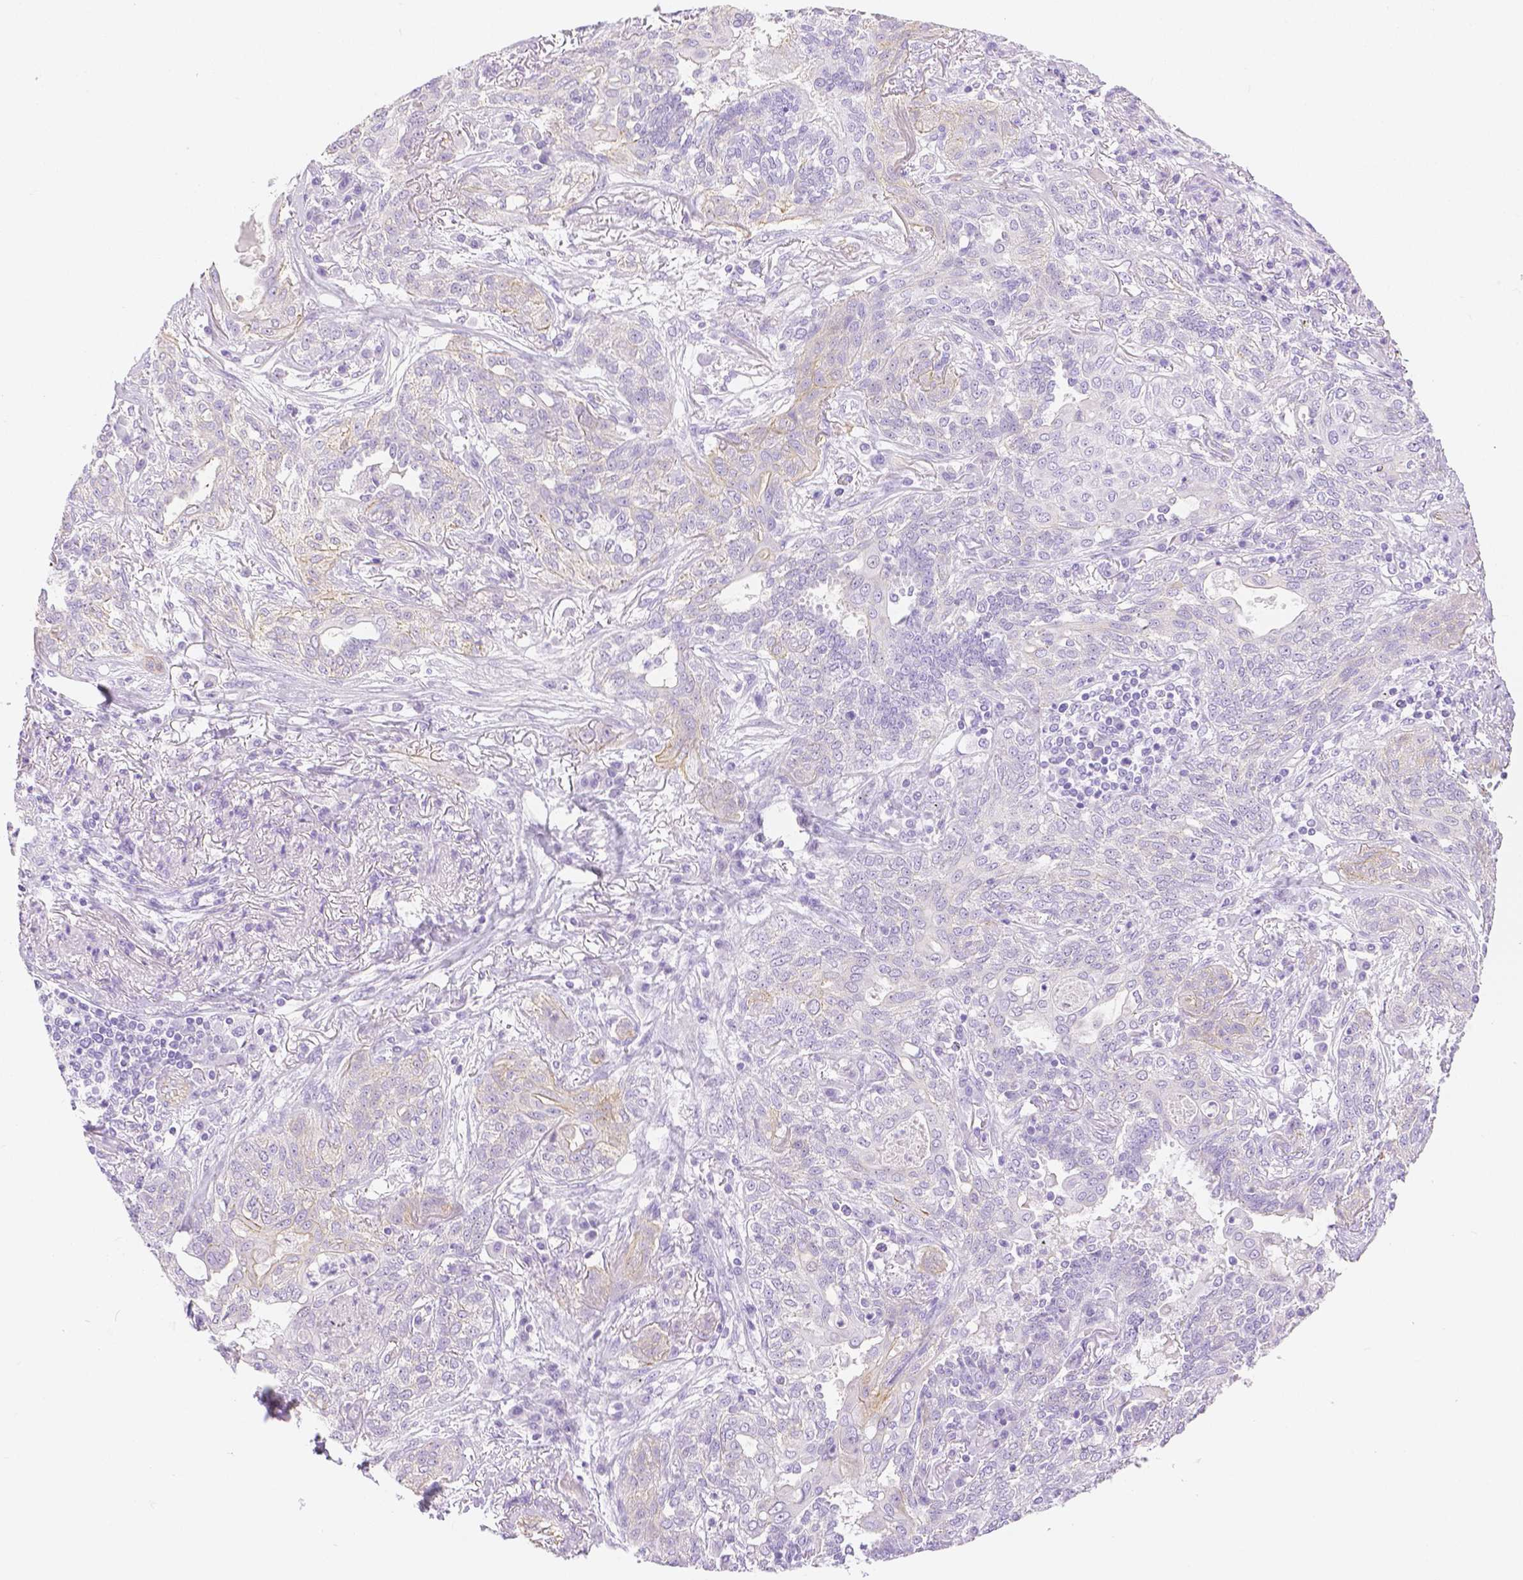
{"staining": {"intensity": "negative", "quantity": "none", "location": "none"}, "tissue": "lung cancer", "cell_type": "Tumor cells", "image_type": "cancer", "snomed": [{"axis": "morphology", "description": "Squamous cell carcinoma, NOS"}, {"axis": "topography", "description": "Lung"}], "caption": "Lung squamous cell carcinoma was stained to show a protein in brown. There is no significant staining in tumor cells.", "gene": "SLC27A5", "patient": {"sex": "female", "age": 70}}